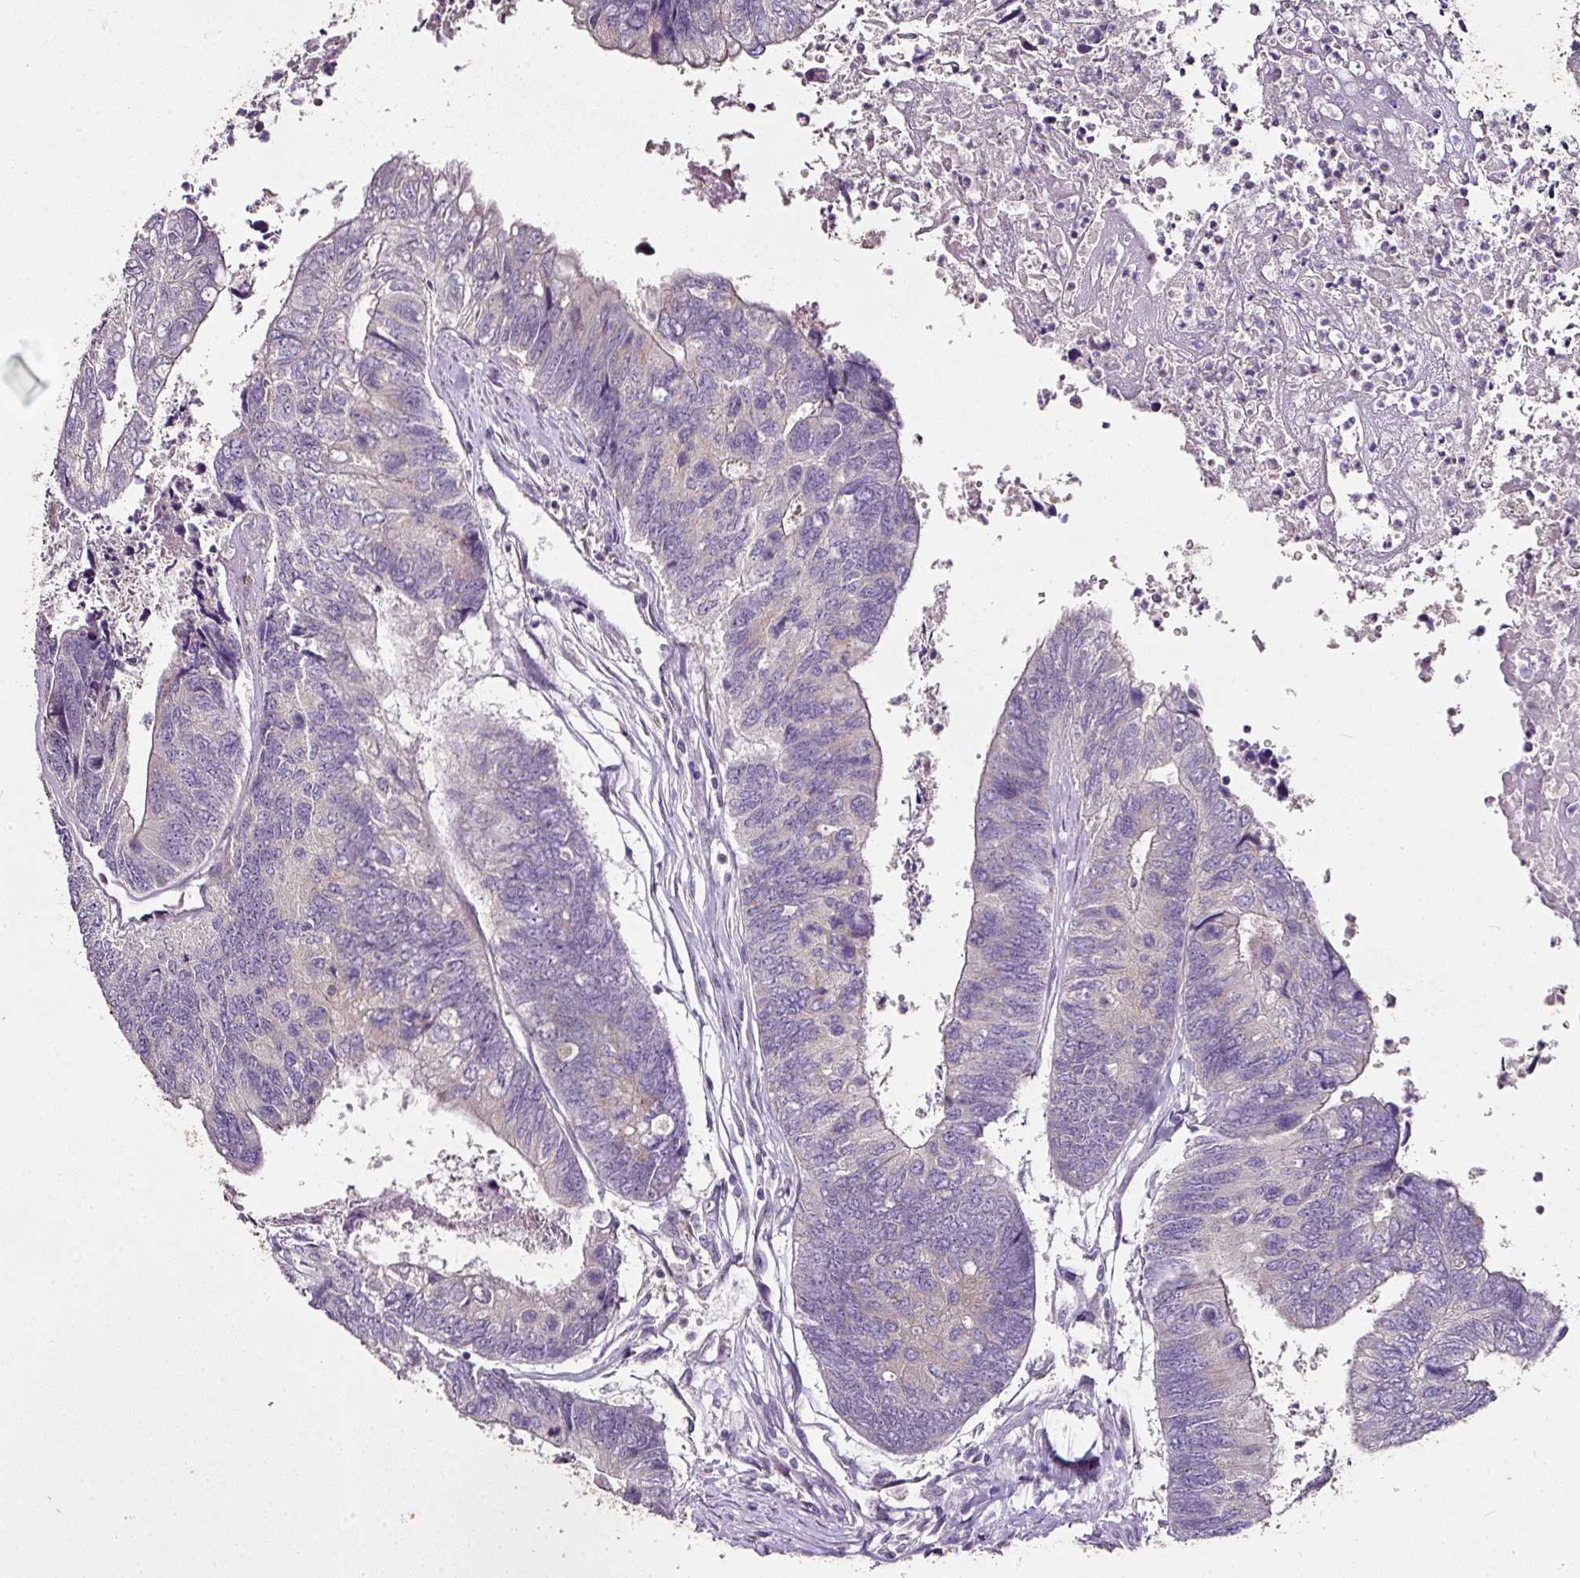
{"staining": {"intensity": "negative", "quantity": "none", "location": "none"}, "tissue": "colorectal cancer", "cell_type": "Tumor cells", "image_type": "cancer", "snomed": [{"axis": "morphology", "description": "Adenocarcinoma, NOS"}, {"axis": "topography", "description": "Colon"}], "caption": "Immunohistochemistry (IHC) micrograph of neoplastic tissue: human adenocarcinoma (colorectal) stained with DAB reveals no significant protein staining in tumor cells. The staining is performed using DAB brown chromogen with nuclei counter-stained in using hematoxylin.", "gene": "SKIC2", "patient": {"sex": "female", "age": 67}}